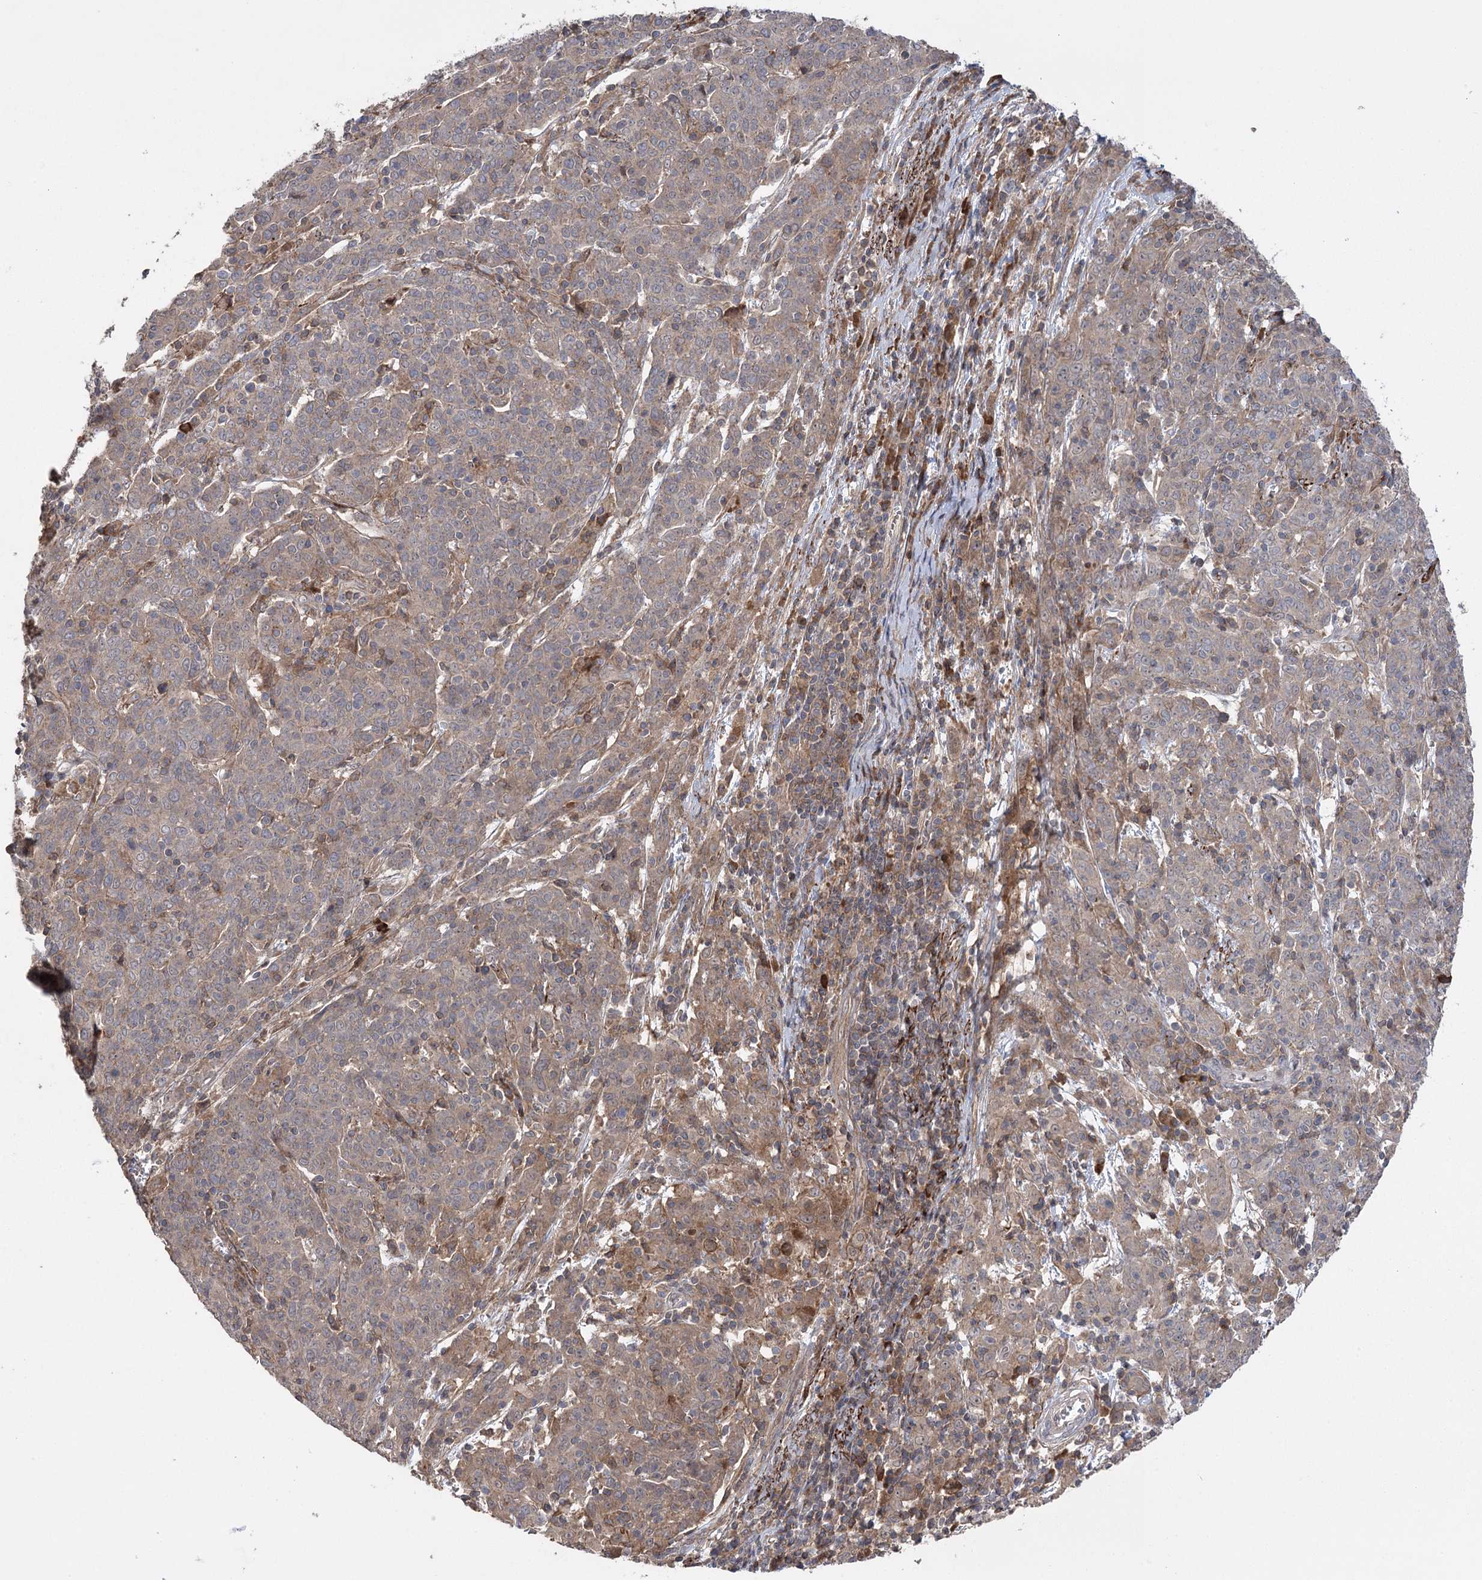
{"staining": {"intensity": "weak", "quantity": "25%-75%", "location": "cytoplasmic/membranous"}, "tissue": "cervical cancer", "cell_type": "Tumor cells", "image_type": "cancer", "snomed": [{"axis": "morphology", "description": "Squamous cell carcinoma, NOS"}, {"axis": "topography", "description": "Cervix"}], "caption": "IHC image of human squamous cell carcinoma (cervical) stained for a protein (brown), which reveals low levels of weak cytoplasmic/membranous staining in about 25%-75% of tumor cells.", "gene": "KCNN2", "patient": {"sex": "female", "age": 67}}